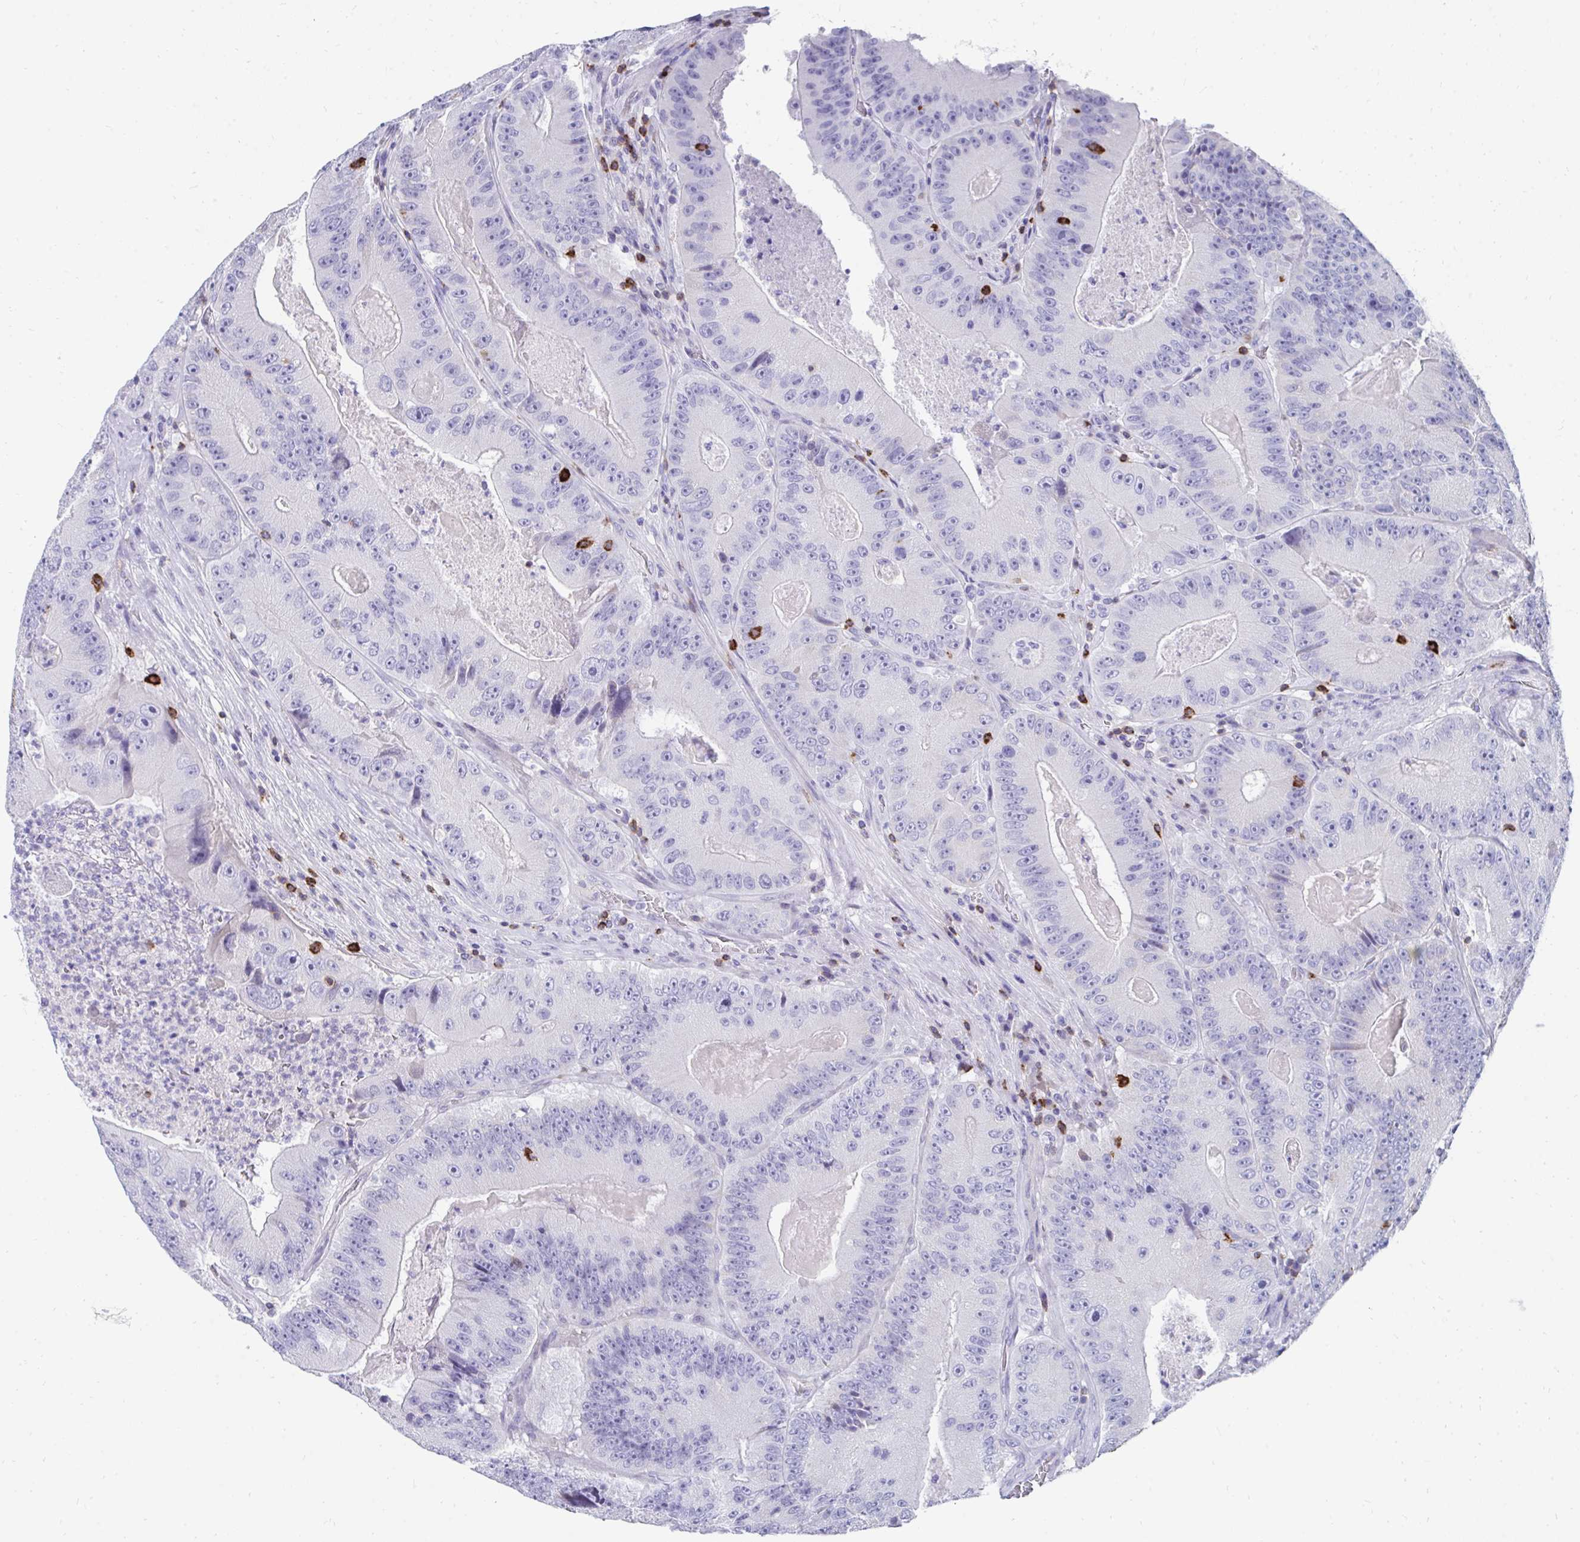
{"staining": {"intensity": "negative", "quantity": "none", "location": "none"}, "tissue": "colorectal cancer", "cell_type": "Tumor cells", "image_type": "cancer", "snomed": [{"axis": "morphology", "description": "Adenocarcinoma, NOS"}, {"axis": "topography", "description": "Colon"}], "caption": "High magnification brightfield microscopy of adenocarcinoma (colorectal) stained with DAB (brown) and counterstained with hematoxylin (blue): tumor cells show no significant expression. (Immunohistochemistry, brightfield microscopy, high magnification).", "gene": "CD7", "patient": {"sex": "female", "age": 86}}